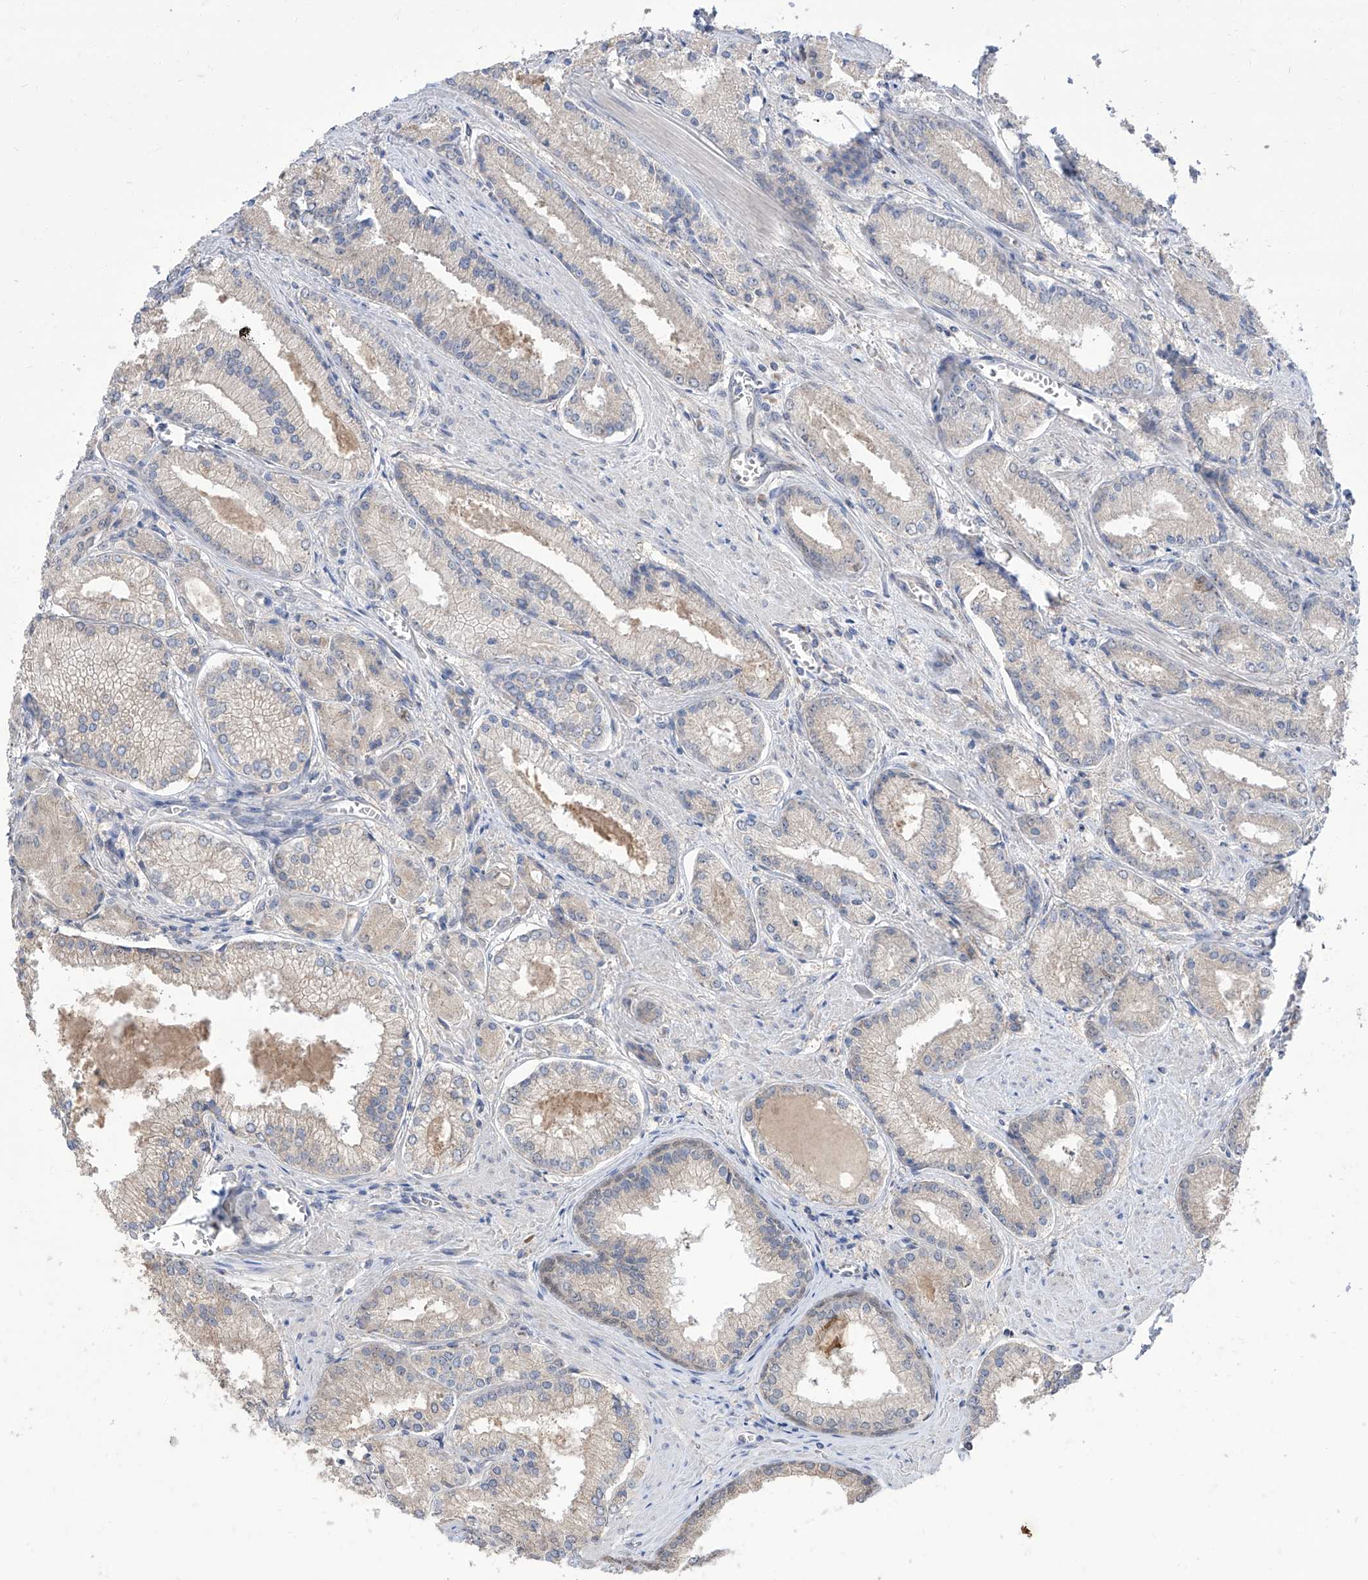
{"staining": {"intensity": "moderate", "quantity": "<25%", "location": "cytoplasmic/membranous"}, "tissue": "prostate cancer", "cell_type": "Tumor cells", "image_type": "cancer", "snomed": [{"axis": "morphology", "description": "Adenocarcinoma, Low grade"}, {"axis": "topography", "description": "Prostate"}], "caption": "Human prostate cancer stained for a protein (brown) demonstrates moderate cytoplasmic/membranous positive positivity in approximately <25% of tumor cells.", "gene": "BROX", "patient": {"sex": "male", "age": 54}}